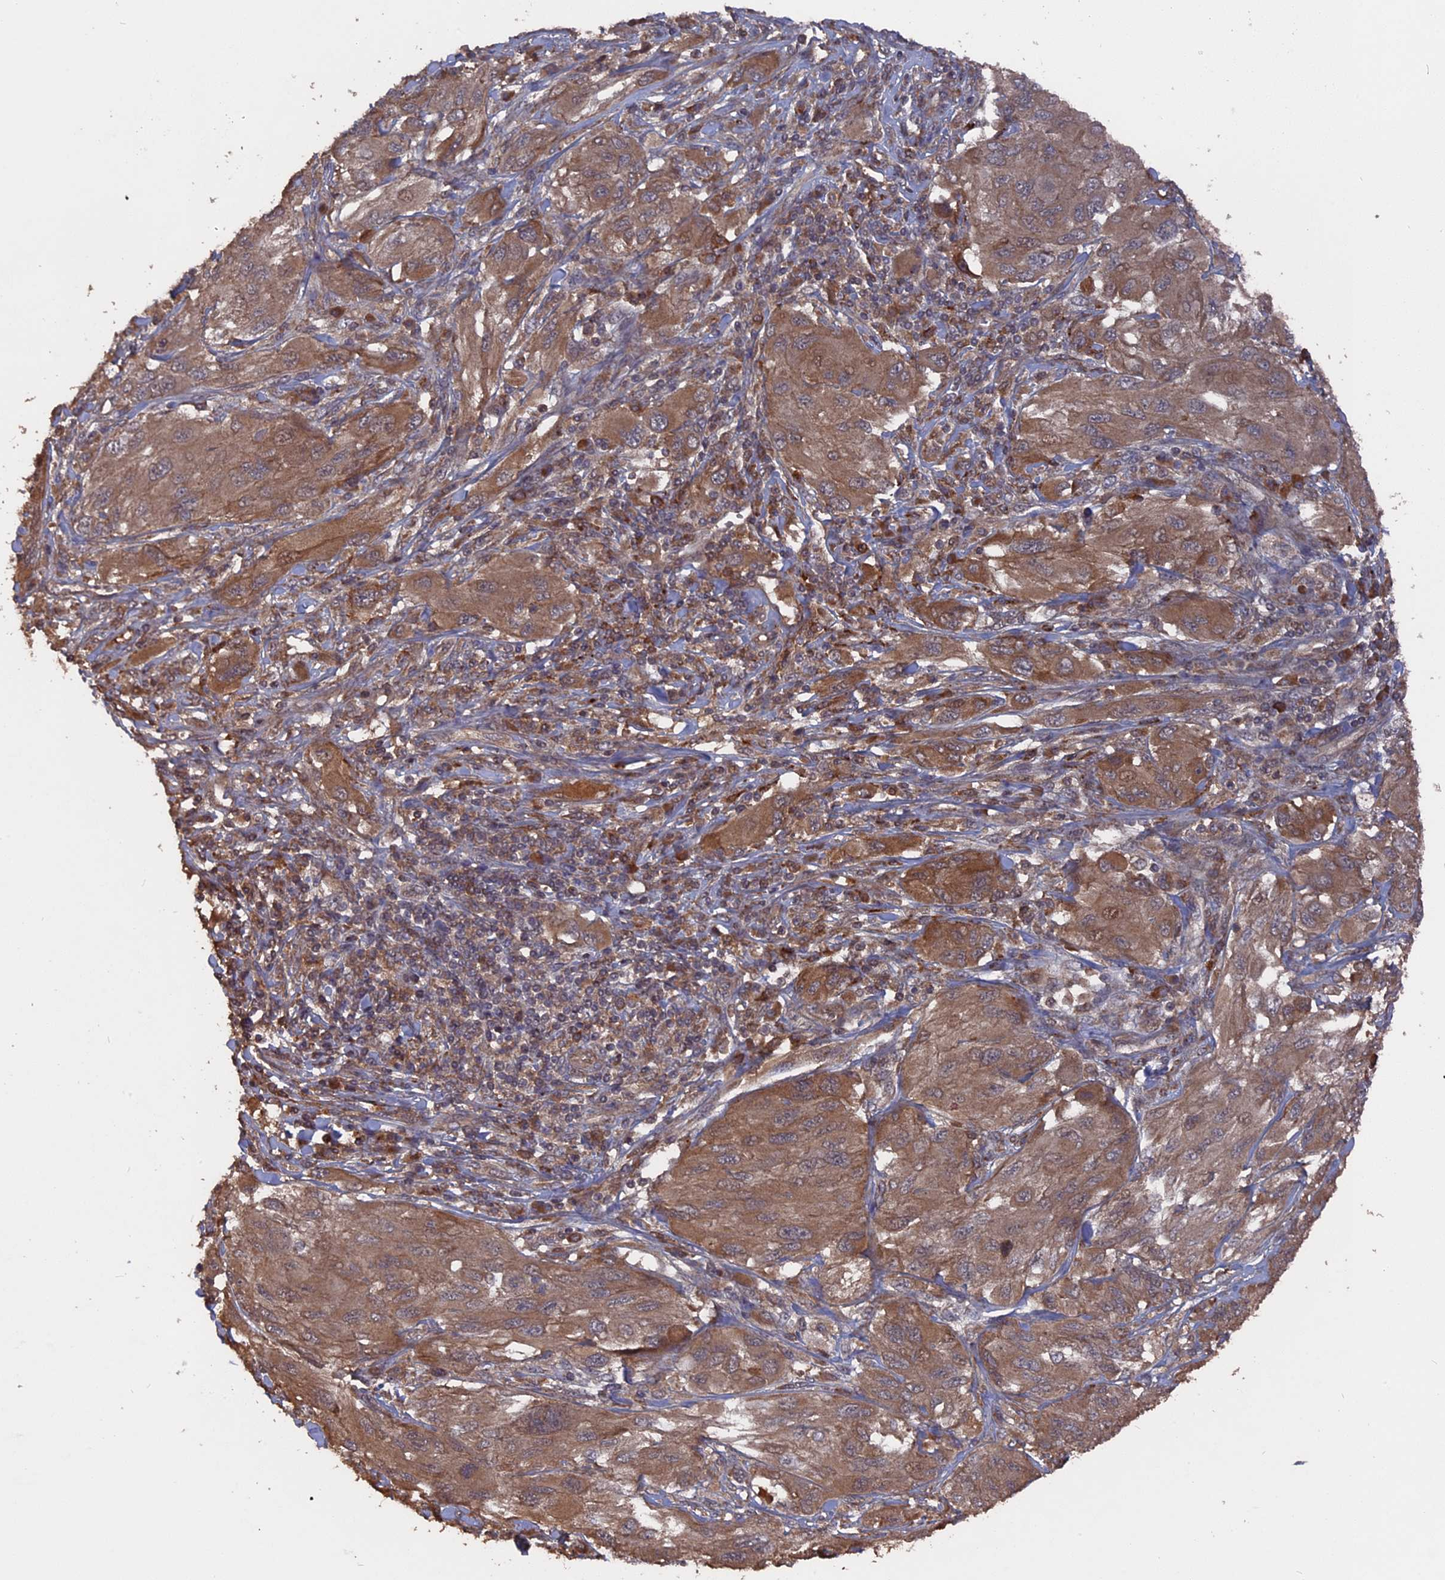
{"staining": {"intensity": "moderate", "quantity": "25%-75%", "location": "cytoplasmic/membranous"}, "tissue": "melanoma", "cell_type": "Tumor cells", "image_type": "cancer", "snomed": [{"axis": "morphology", "description": "Malignant melanoma, NOS"}, {"axis": "topography", "description": "Skin"}], "caption": "Malignant melanoma was stained to show a protein in brown. There is medium levels of moderate cytoplasmic/membranous positivity in approximately 25%-75% of tumor cells.", "gene": "TELO2", "patient": {"sex": "female", "age": 91}}